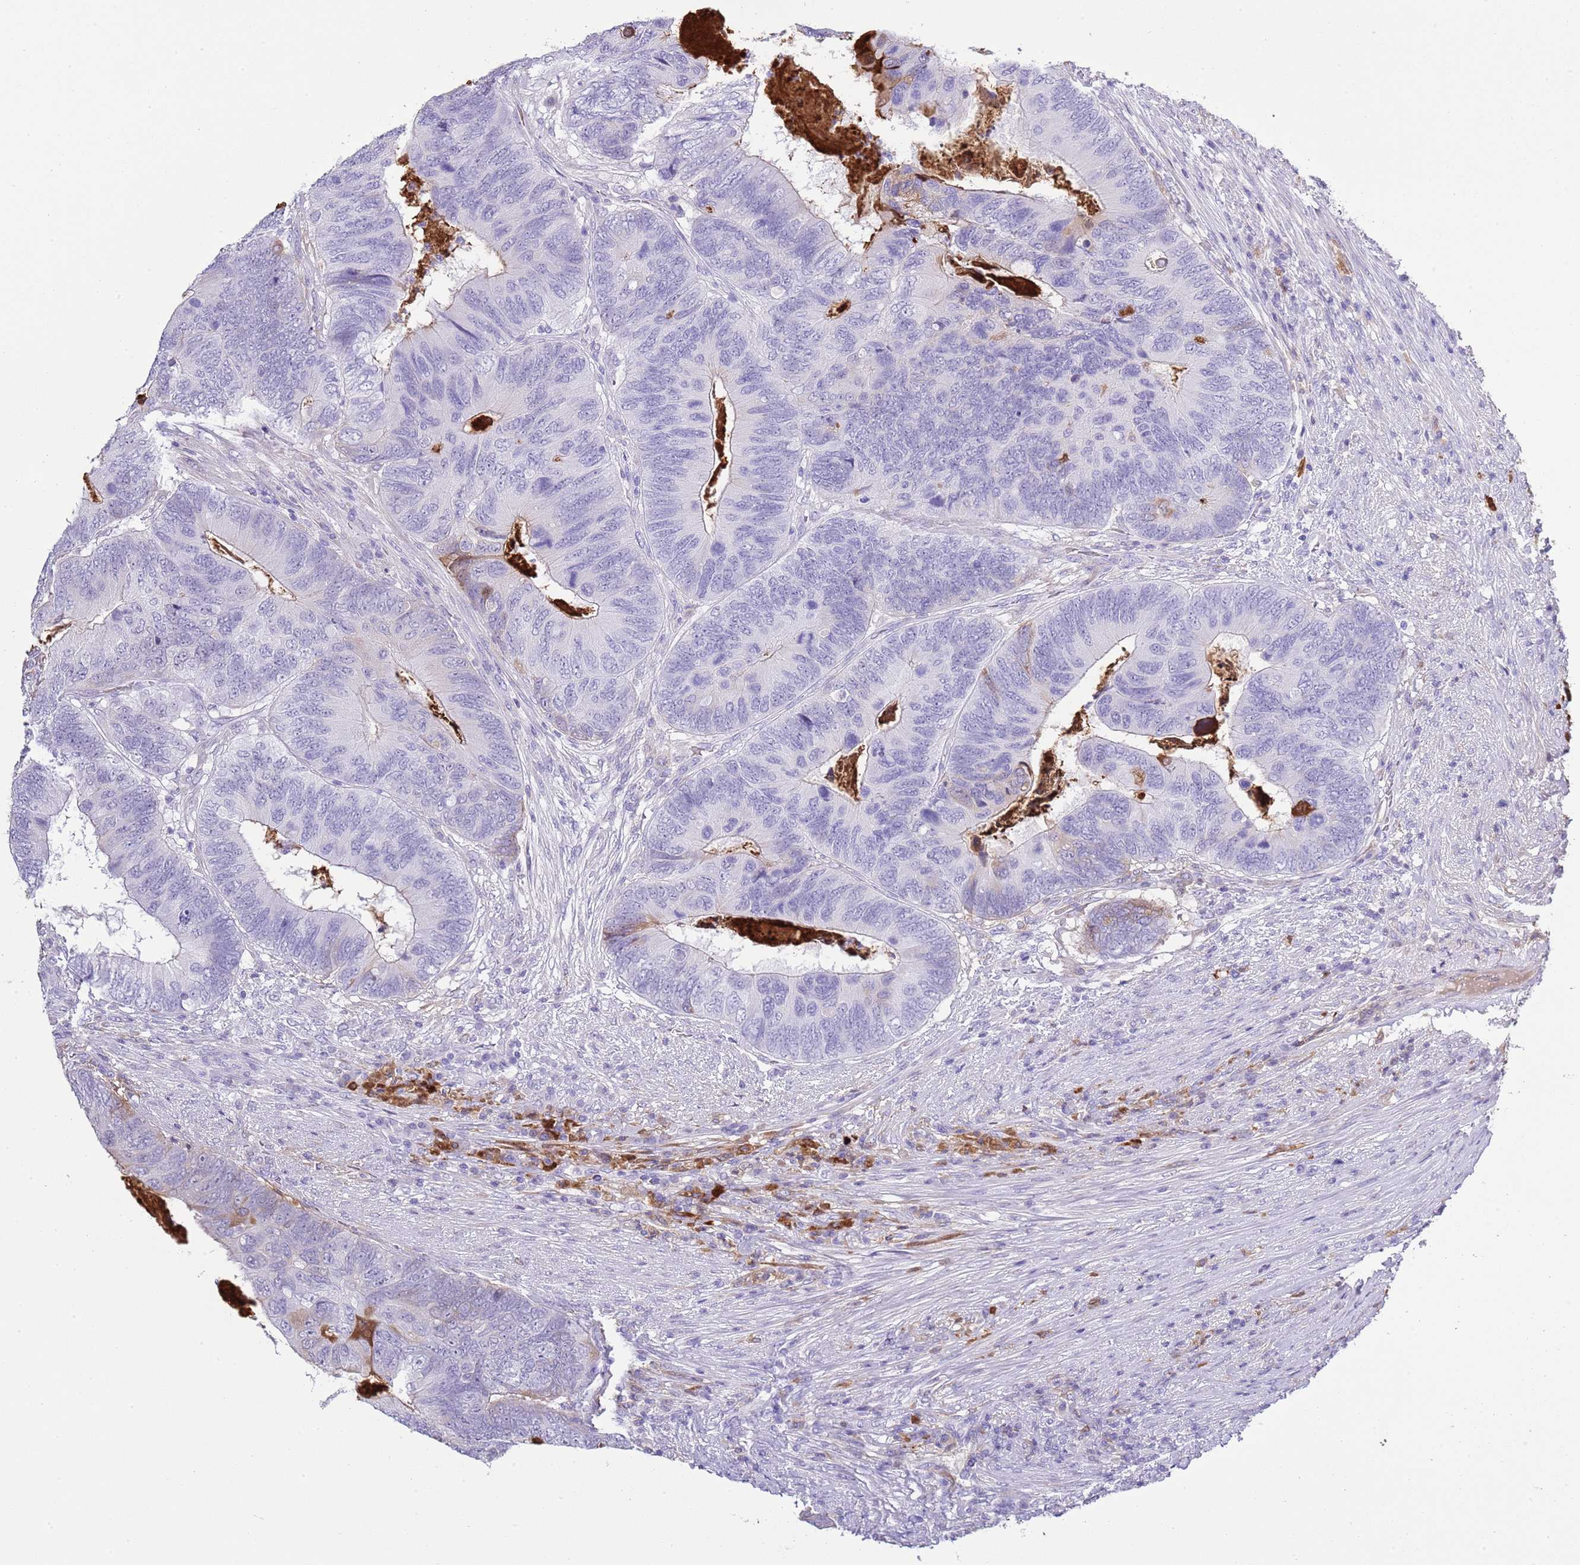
{"staining": {"intensity": "negative", "quantity": "none", "location": "none"}, "tissue": "colorectal cancer", "cell_type": "Tumor cells", "image_type": "cancer", "snomed": [{"axis": "morphology", "description": "Adenocarcinoma, NOS"}, {"axis": "topography", "description": "Colon"}], "caption": "DAB immunohistochemical staining of human colorectal cancer (adenocarcinoma) exhibits no significant staining in tumor cells.", "gene": "ABHD17C", "patient": {"sex": "female", "age": 67}}